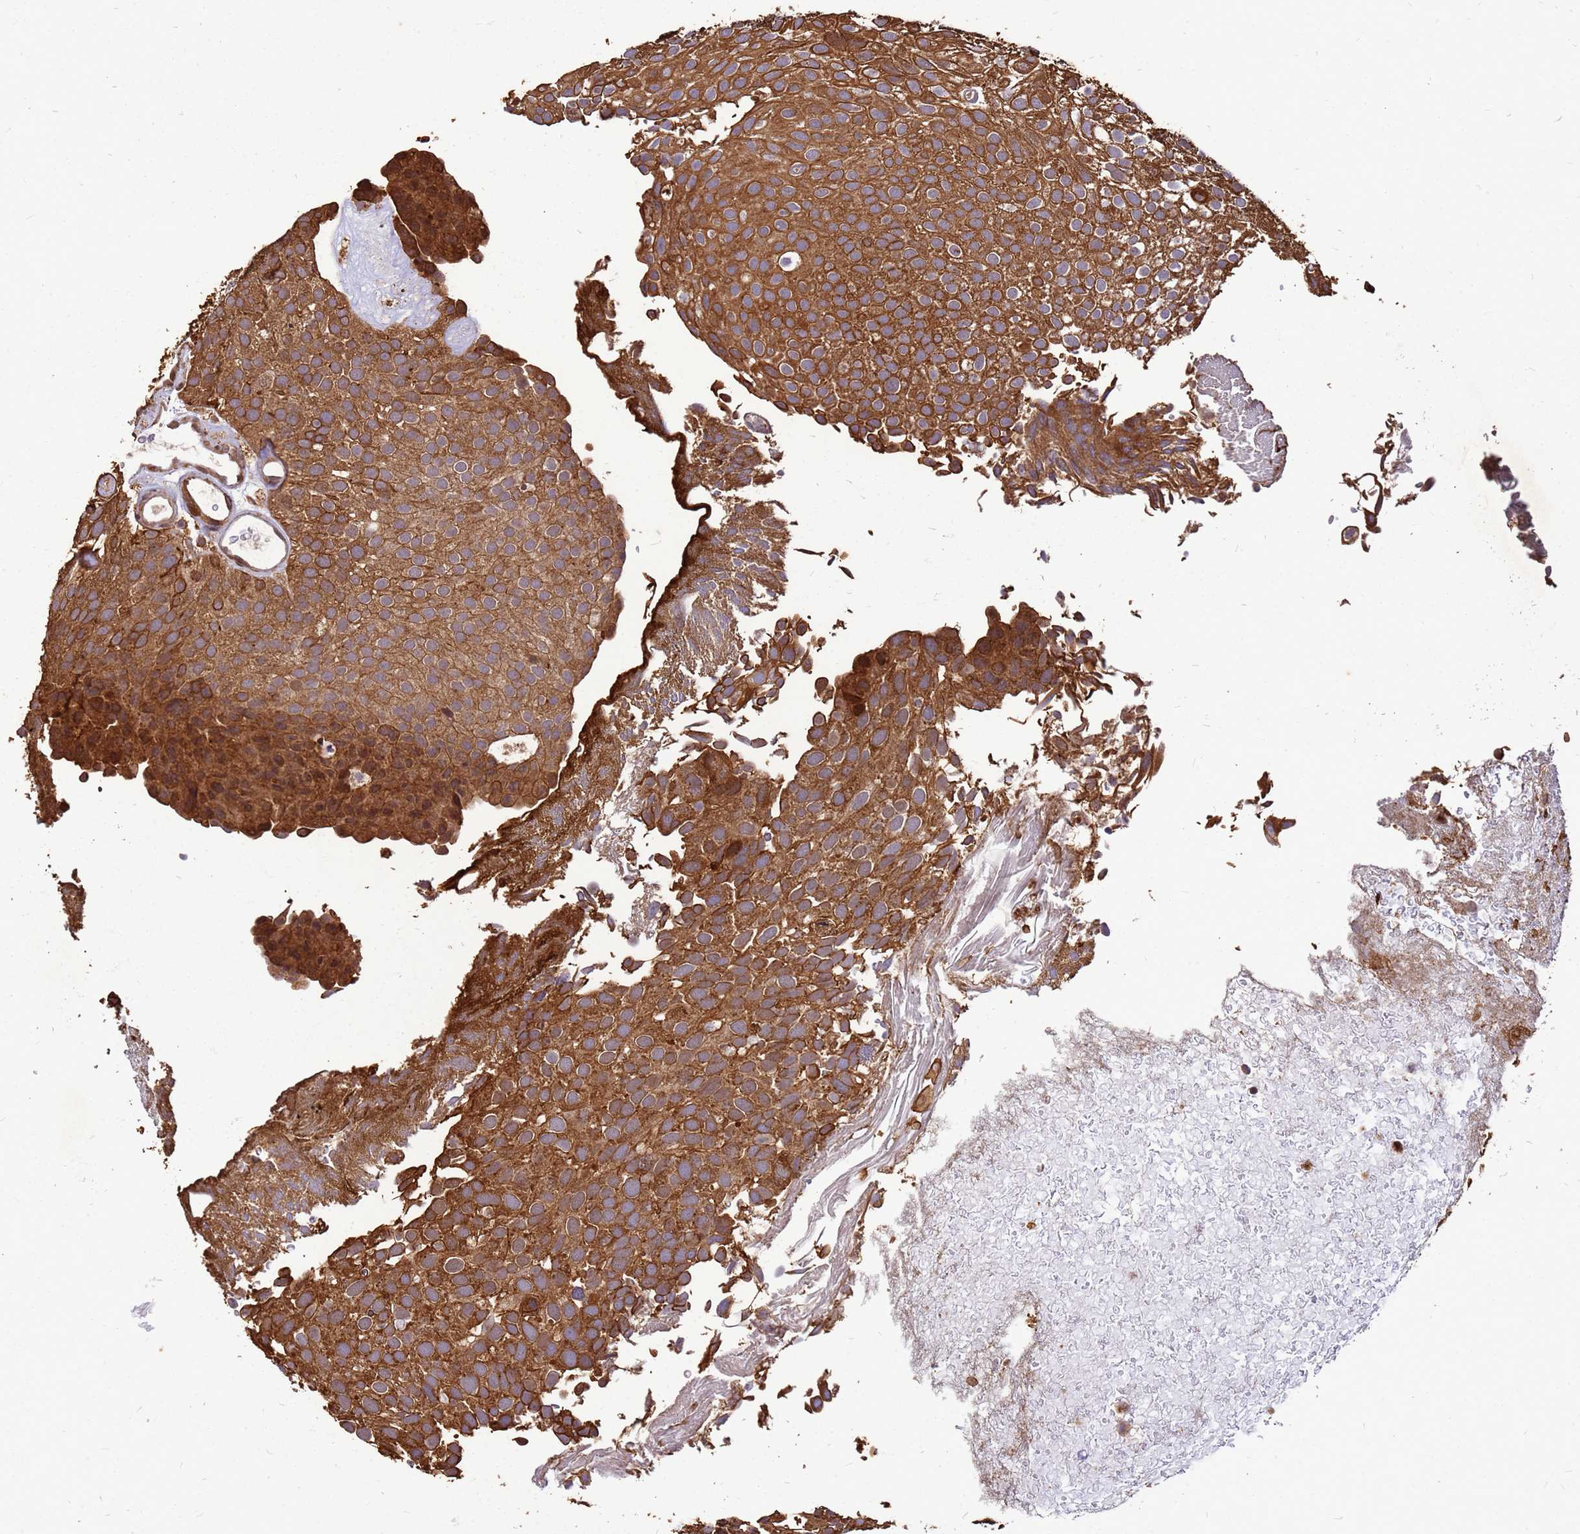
{"staining": {"intensity": "moderate", "quantity": ">75%", "location": "cytoplasmic/membranous"}, "tissue": "urothelial cancer", "cell_type": "Tumor cells", "image_type": "cancer", "snomed": [{"axis": "morphology", "description": "Urothelial carcinoma, Low grade"}, {"axis": "topography", "description": "Urinary bladder"}], "caption": "This photomicrograph exhibits immunohistochemistry (IHC) staining of human urothelial cancer, with medium moderate cytoplasmic/membranous expression in approximately >75% of tumor cells.", "gene": "ZNF618", "patient": {"sex": "male", "age": 78}}